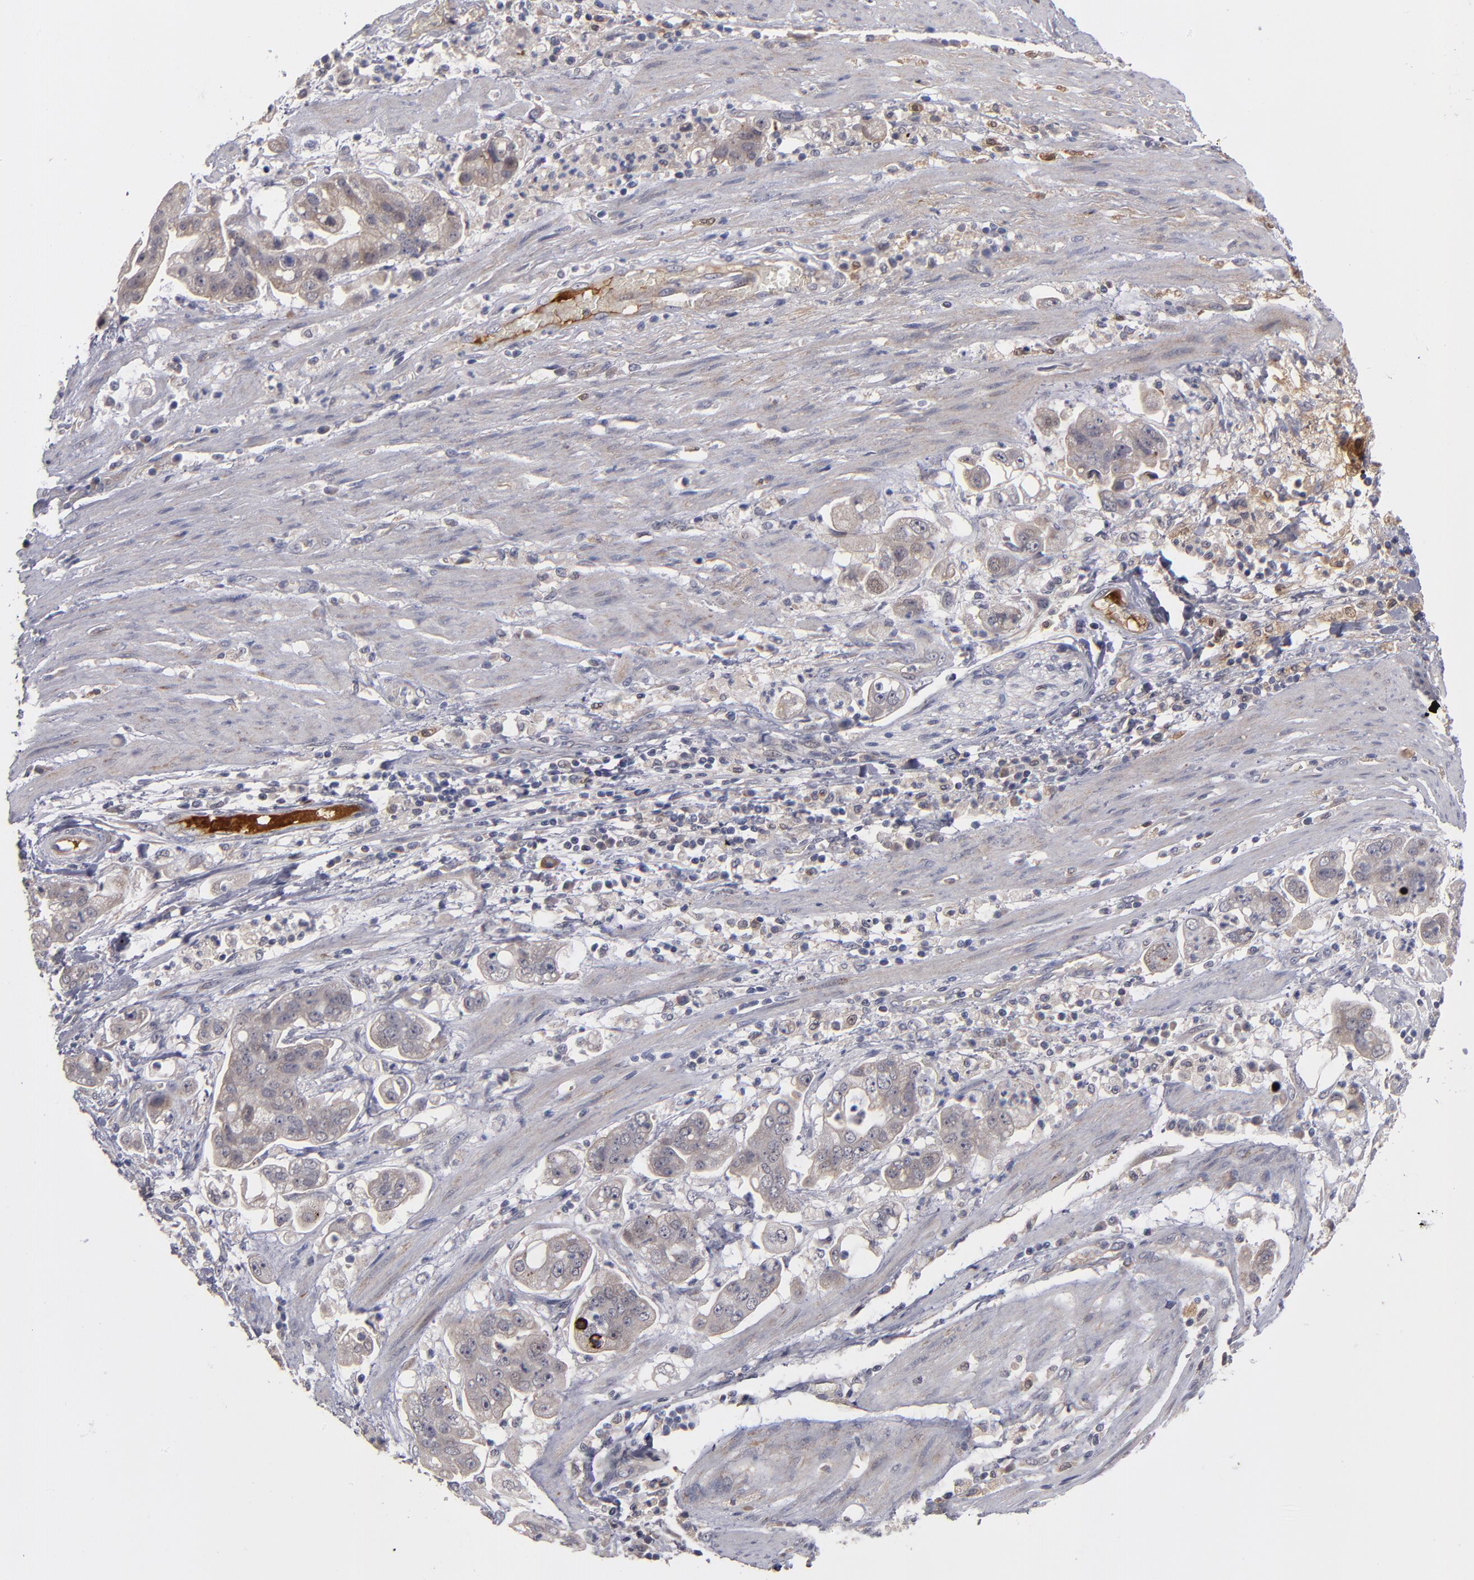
{"staining": {"intensity": "weak", "quantity": ">75%", "location": "cytoplasmic/membranous"}, "tissue": "stomach cancer", "cell_type": "Tumor cells", "image_type": "cancer", "snomed": [{"axis": "morphology", "description": "Adenocarcinoma, NOS"}, {"axis": "topography", "description": "Stomach"}], "caption": "Human stomach cancer stained for a protein (brown) displays weak cytoplasmic/membranous positive staining in about >75% of tumor cells.", "gene": "EXD2", "patient": {"sex": "male", "age": 62}}